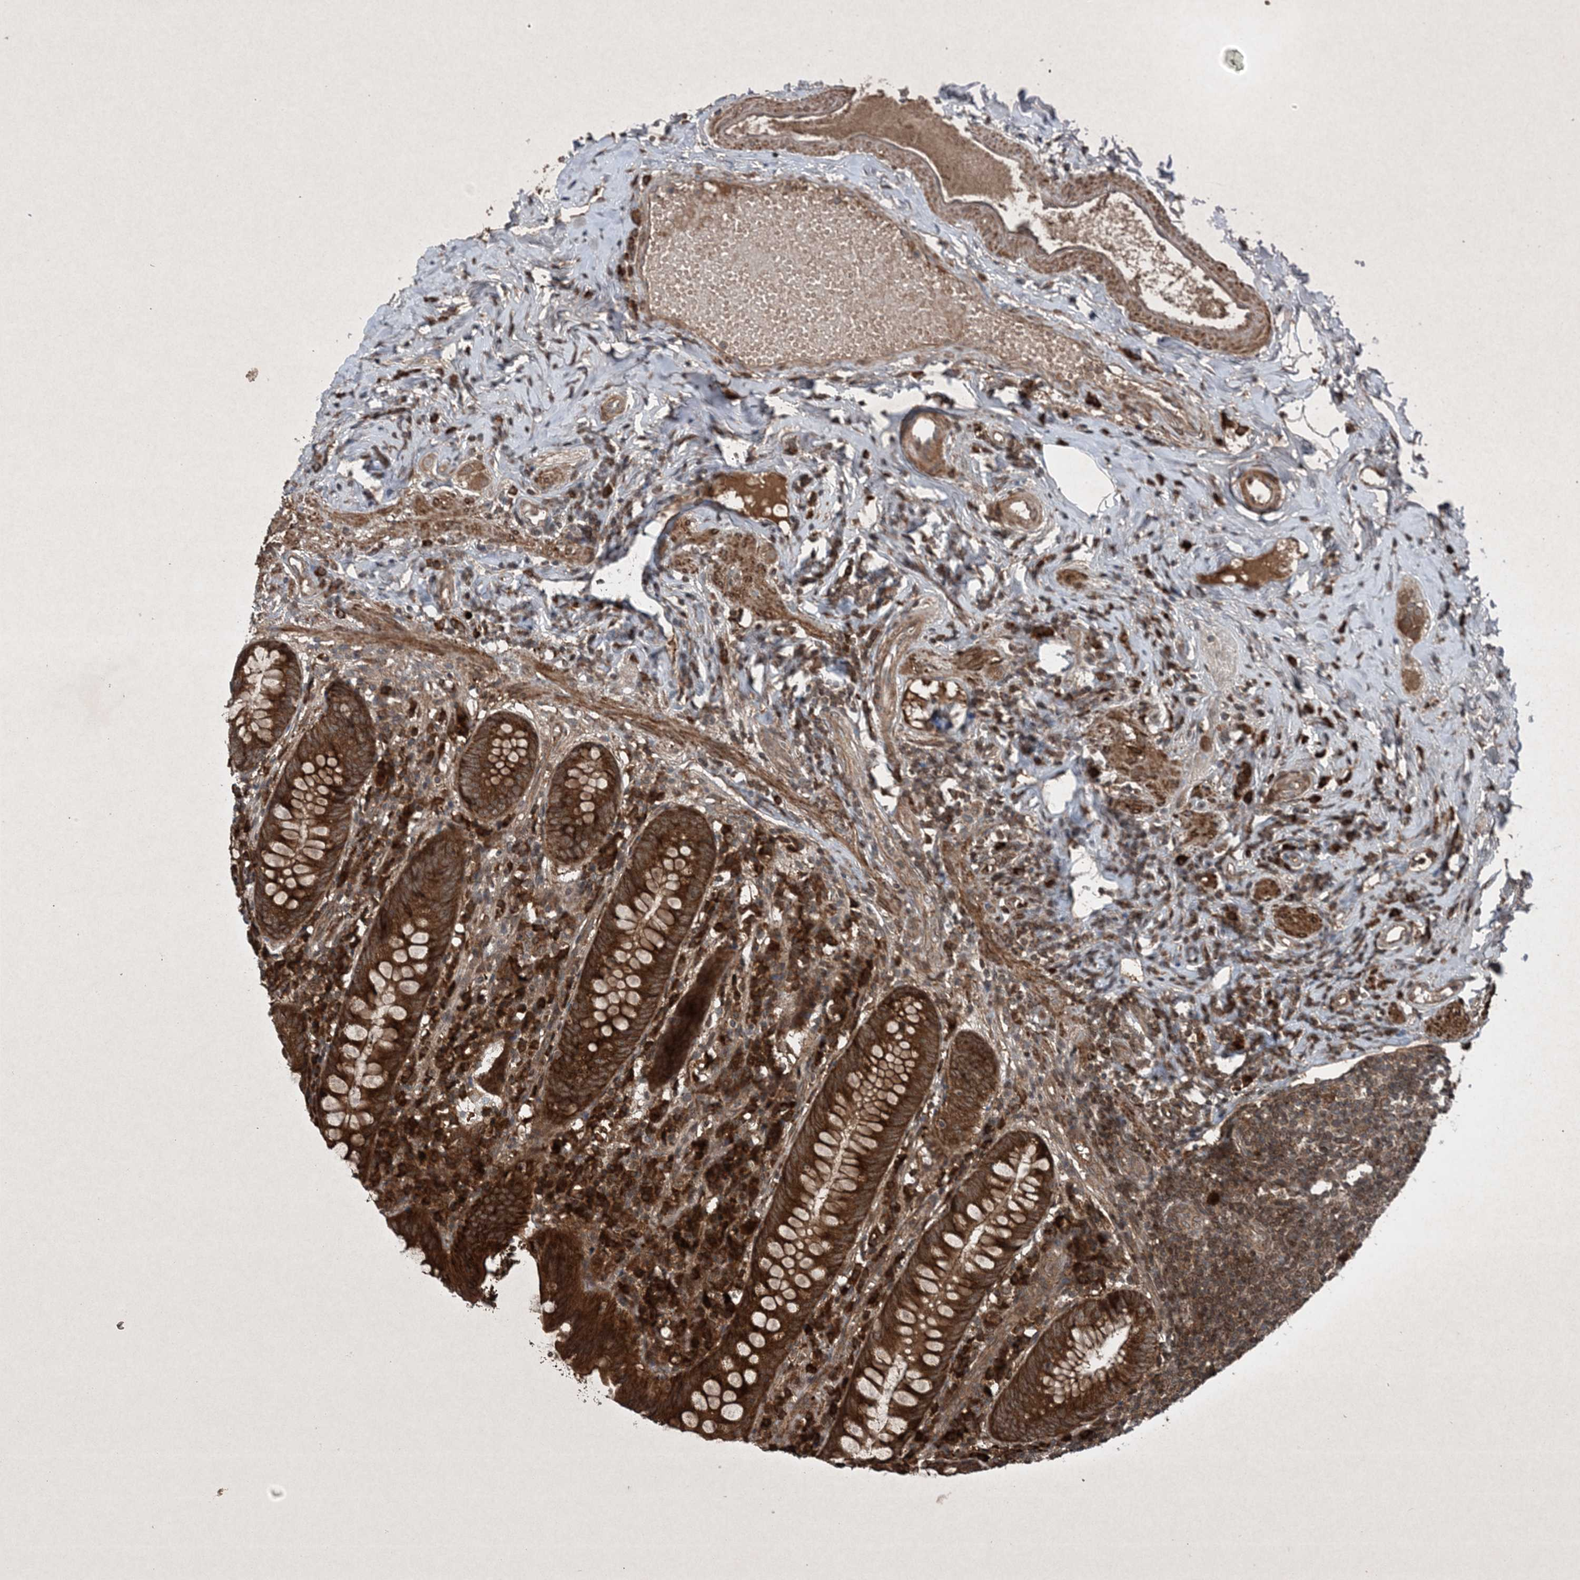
{"staining": {"intensity": "strong", "quantity": ">75%", "location": "cytoplasmic/membranous"}, "tissue": "appendix", "cell_type": "Glandular cells", "image_type": "normal", "snomed": [{"axis": "morphology", "description": "Normal tissue, NOS"}, {"axis": "topography", "description": "Appendix"}], "caption": "An immunohistochemistry image of normal tissue is shown. Protein staining in brown highlights strong cytoplasmic/membranous positivity in appendix within glandular cells.", "gene": "GNG5", "patient": {"sex": "female", "age": 54}}